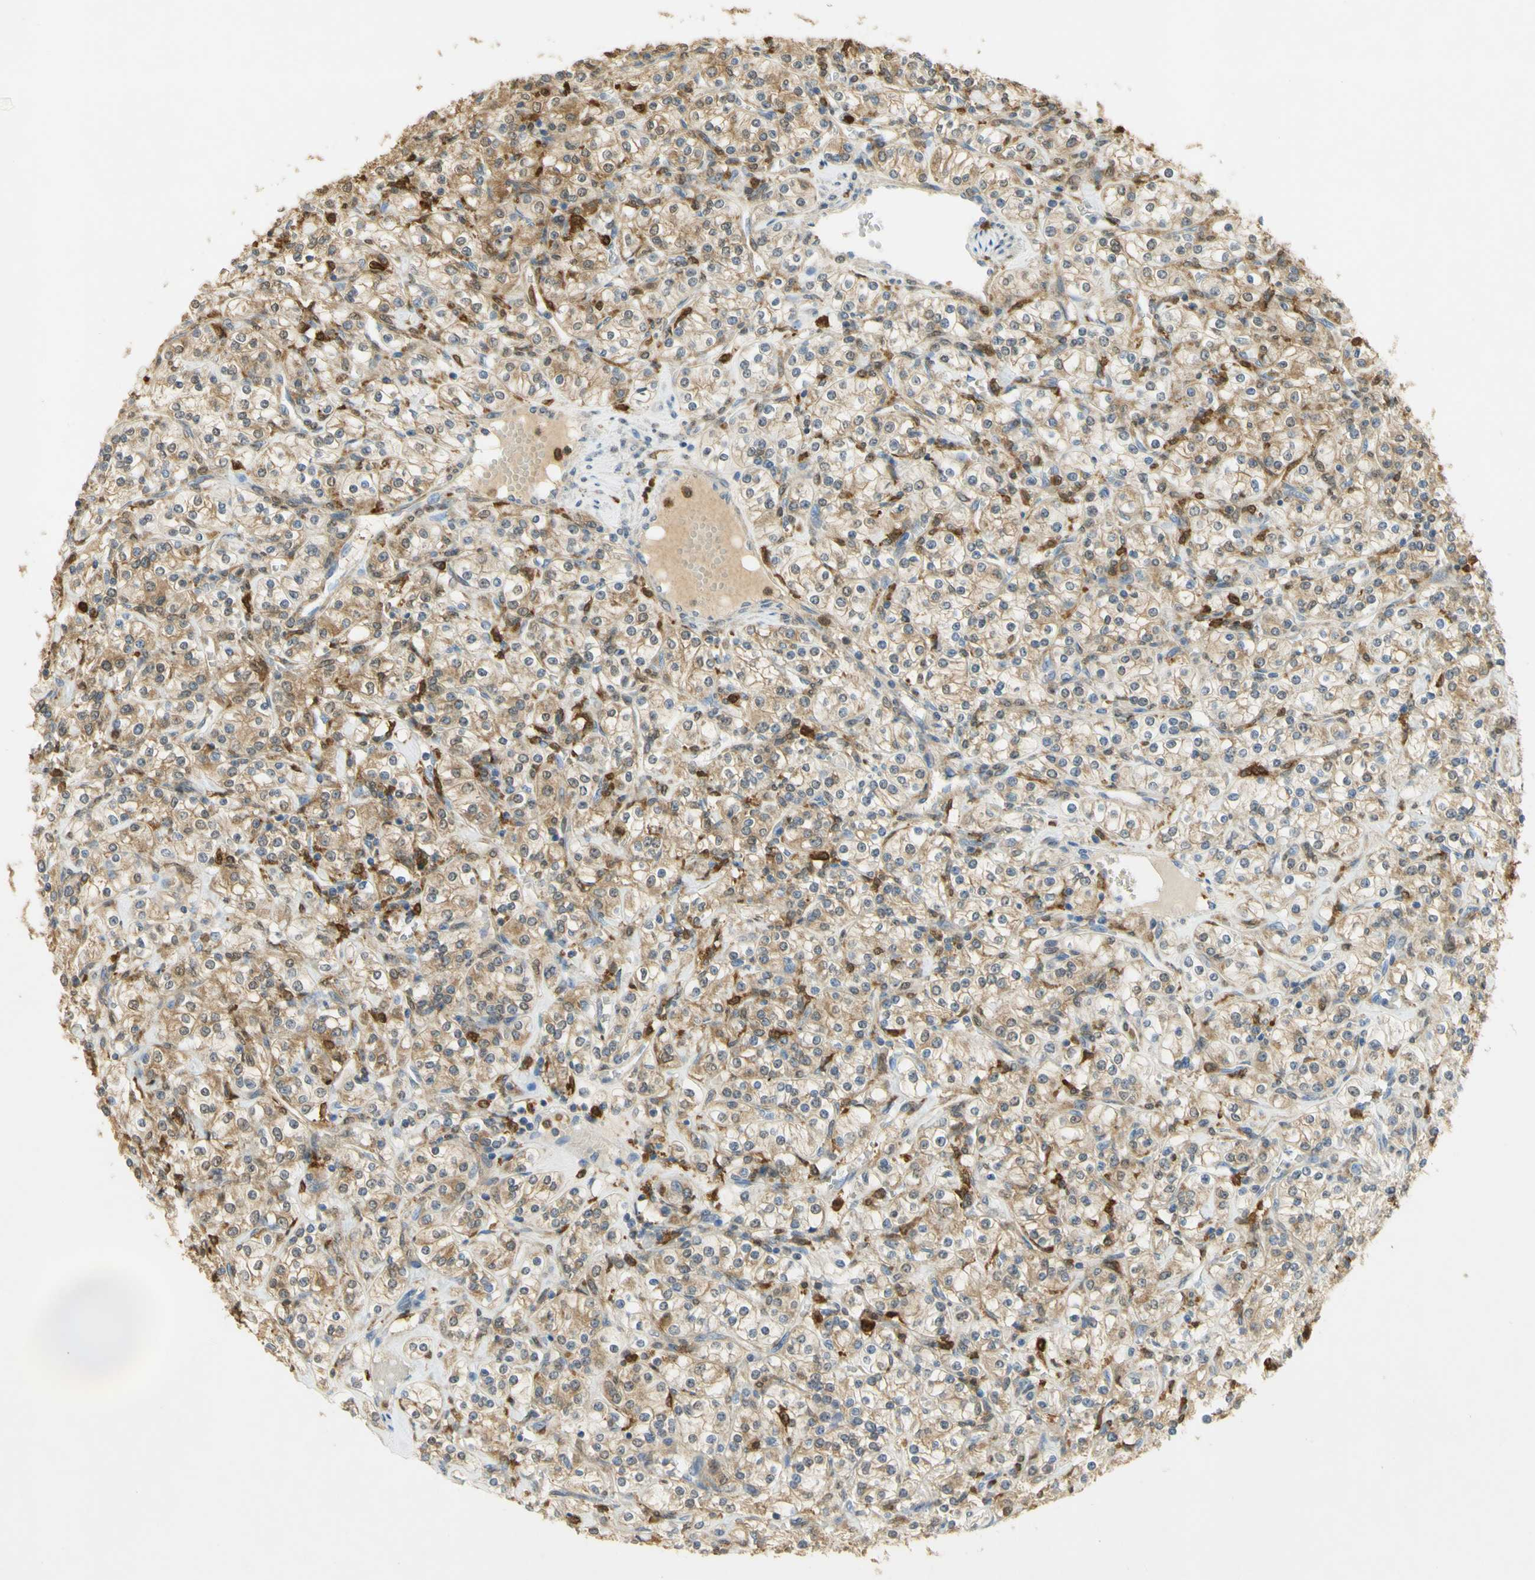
{"staining": {"intensity": "weak", "quantity": ">75%", "location": "cytoplasmic/membranous"}, "tissue": "renal cancer", "cell_type": "Tumor cells", "image_type": "cancer", "snomed": [{"axis": "morphology", "description": "Adenocarcinoma, NOS"}, {"axis": "topography", "description": "Kidney"}], "caption": "A photomicrograph of human renal cancer (adenocarcinoma) stained for a protein shows weak cytoplasmic/membranous brown staining in tumor cells.", "gene": "PAK1", "patient": {"sex": "male", "age": 77}}